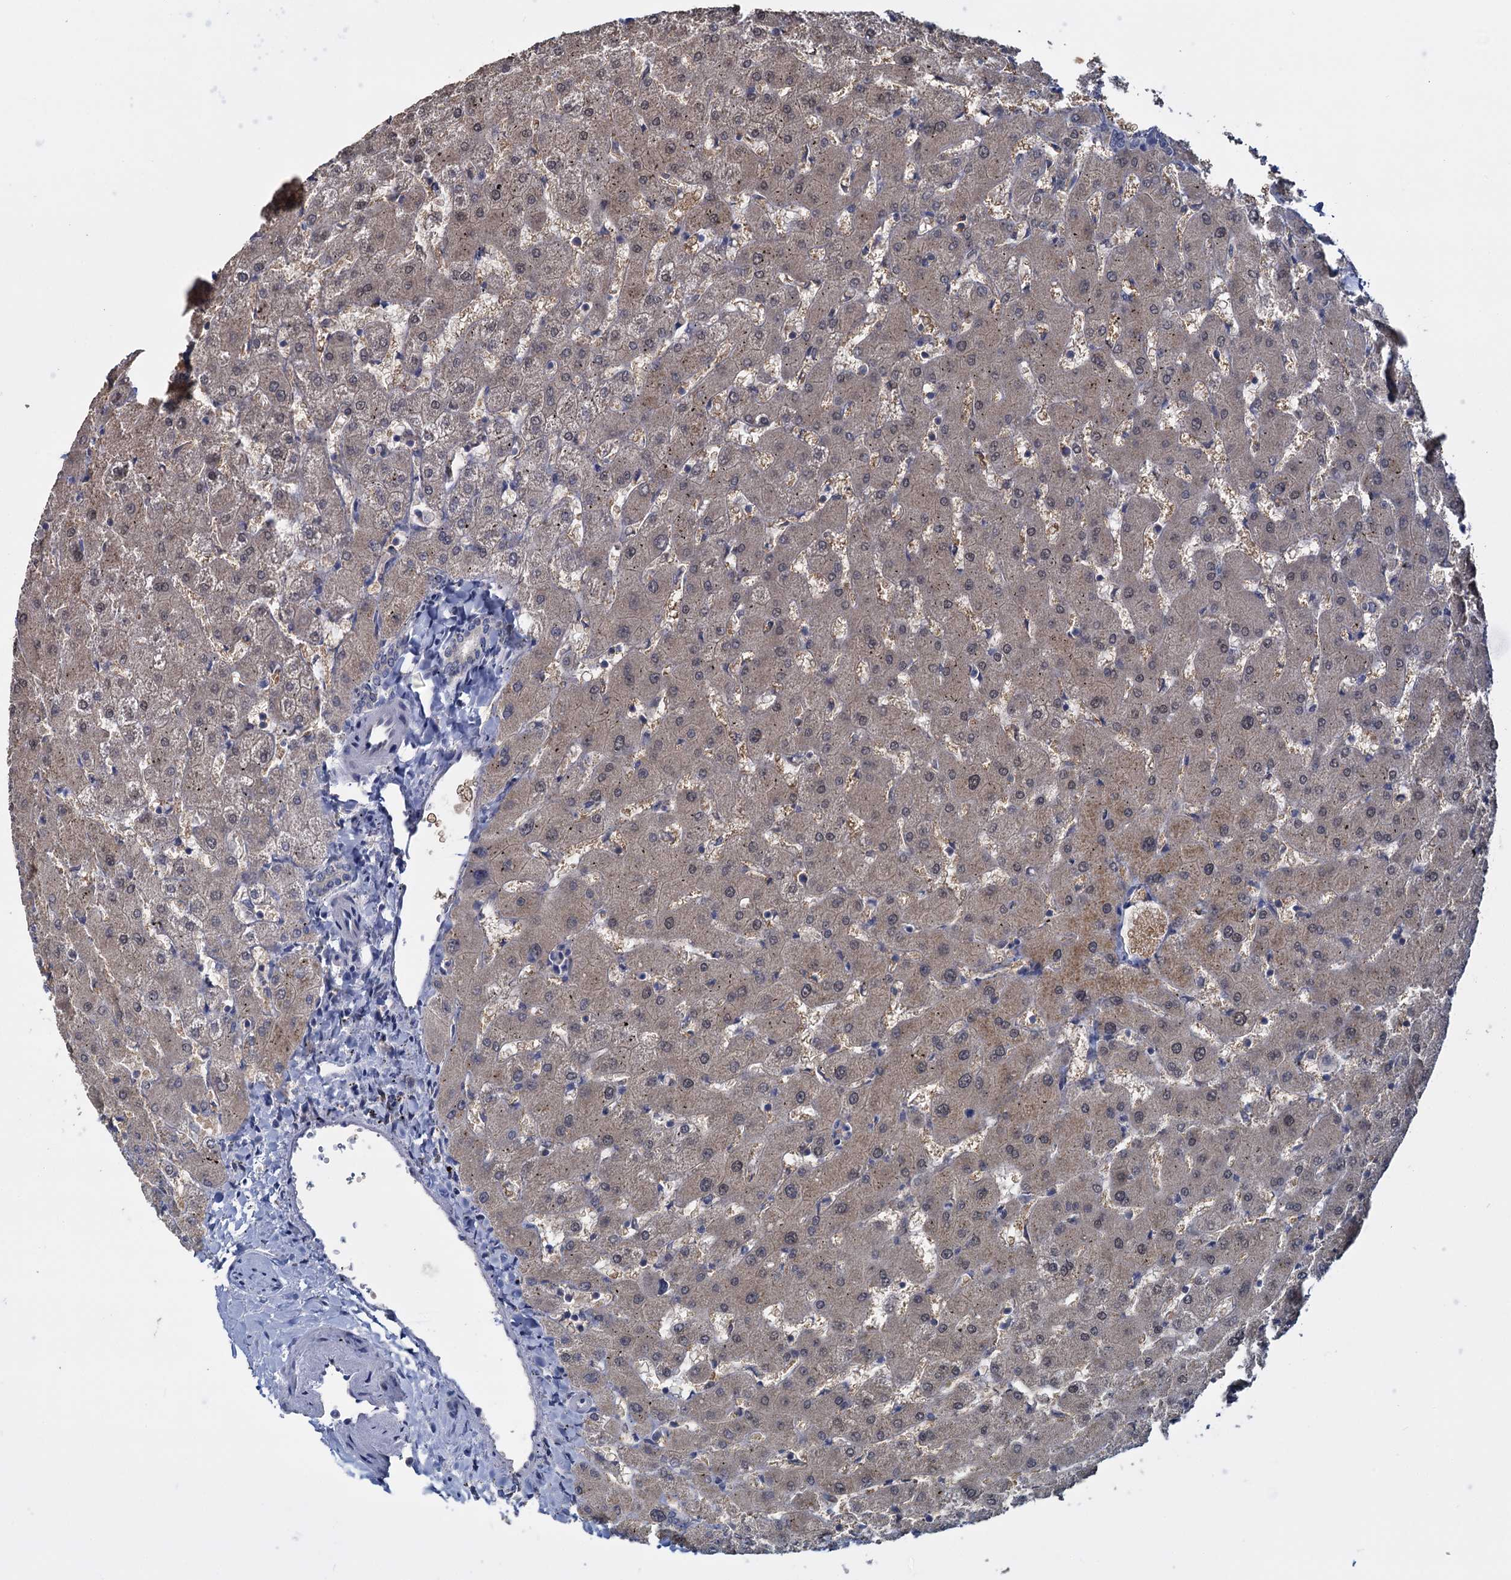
{"staining": {"intensity": "negative", "quantity": "none", "location": "none"}, "tissue": "liver", "cell_type": "Cholangiocytes", "image_type": "normal", "snomed": [{"axis": "morphology", "description": "Normal tissue, NOS"}, {"axis": "topography", "description": "Liver"}], "caption": "A histopathology image of liver stained for a protein demonstrates no brown staining in cholangiocytes.", "gene": "GSTM2", "patient": {"sex": "female", "age": 63}}